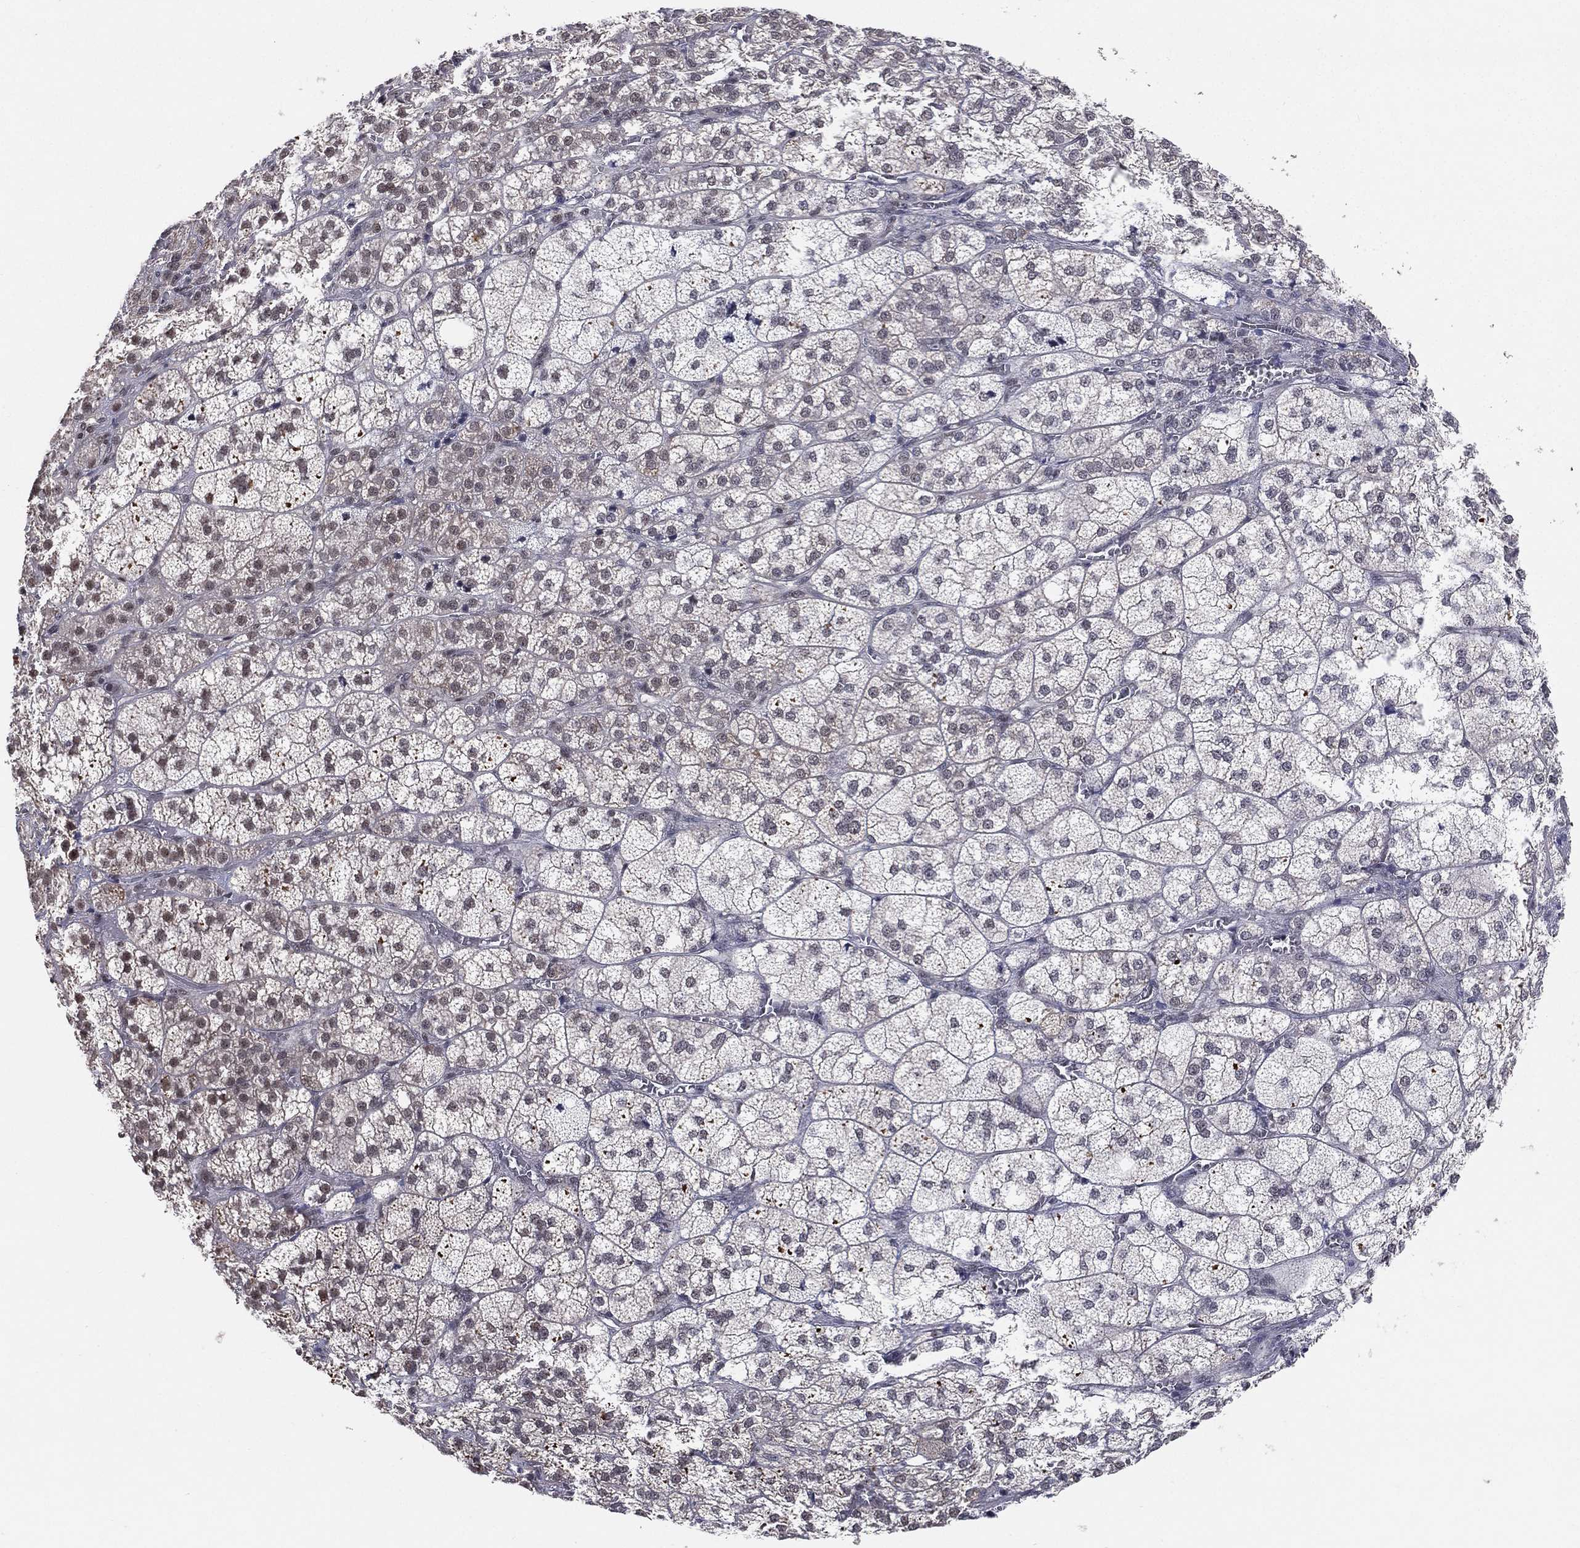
{"staining": {"intensity": "weak", "quantity": "<25%", "location": "cytoplasmic/membranous,nuclear"}, "tissue": "adrenal gland", "cell_type": "Glandular cells", "image_type": "normal", "snomed": [{"axis": "morphology", "description": "Normal tissue, NOS"}, {"axis": "topography", "description": "Adrenal gland"}], "caption": "A high-resolution photomicrograph shows immunohistochemistry staining of benign adrenal gland, which shows no significant staining in glandular cells.", "gene": "DGCR8", "patient": {"sex": "female", "age": 60}}